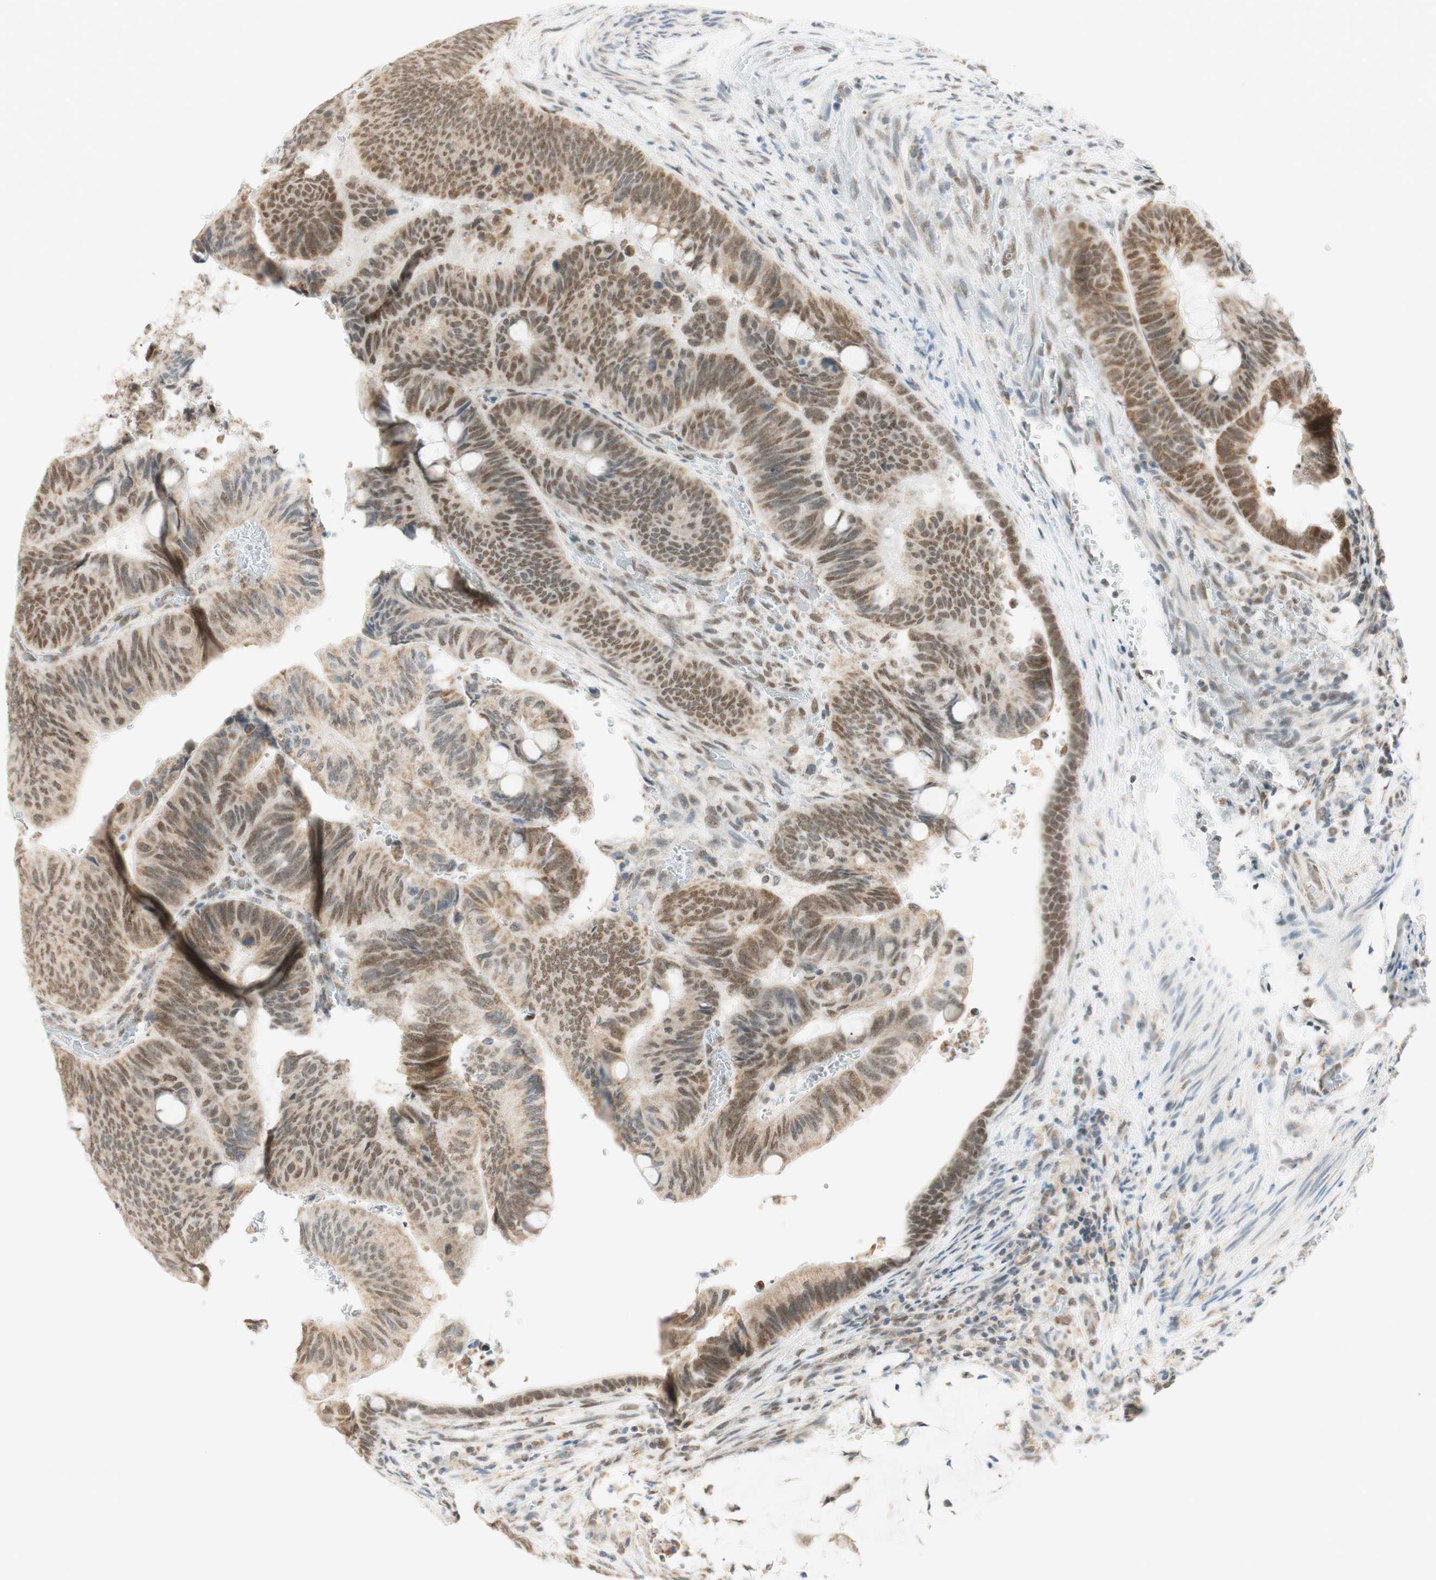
{"staining": {"intensity": "moderate", "quantity": "25%-75%", "location": "nuclear"}, "tissue": "colorectal cancer", "cell_type": "Tumor cells", "image_type": "cancer", "snomed": [{"axis": "morphology", "description": "Normal tissue, NOS"}, {"axis": "morphology", "description": "Adenocarcinoma, NOS"}, {"axis": "topography", "description": "Rectum"}, {"axis": "topography", "description": "Peripheral nerve tissue"}], "caption": "Colorectal cancer stained with IHC shows moderate nuclear expression in approximately 25%-75% of tumor cells.", "gene": "ZNF782", "patient": {"sex": "male", "age": 92}}